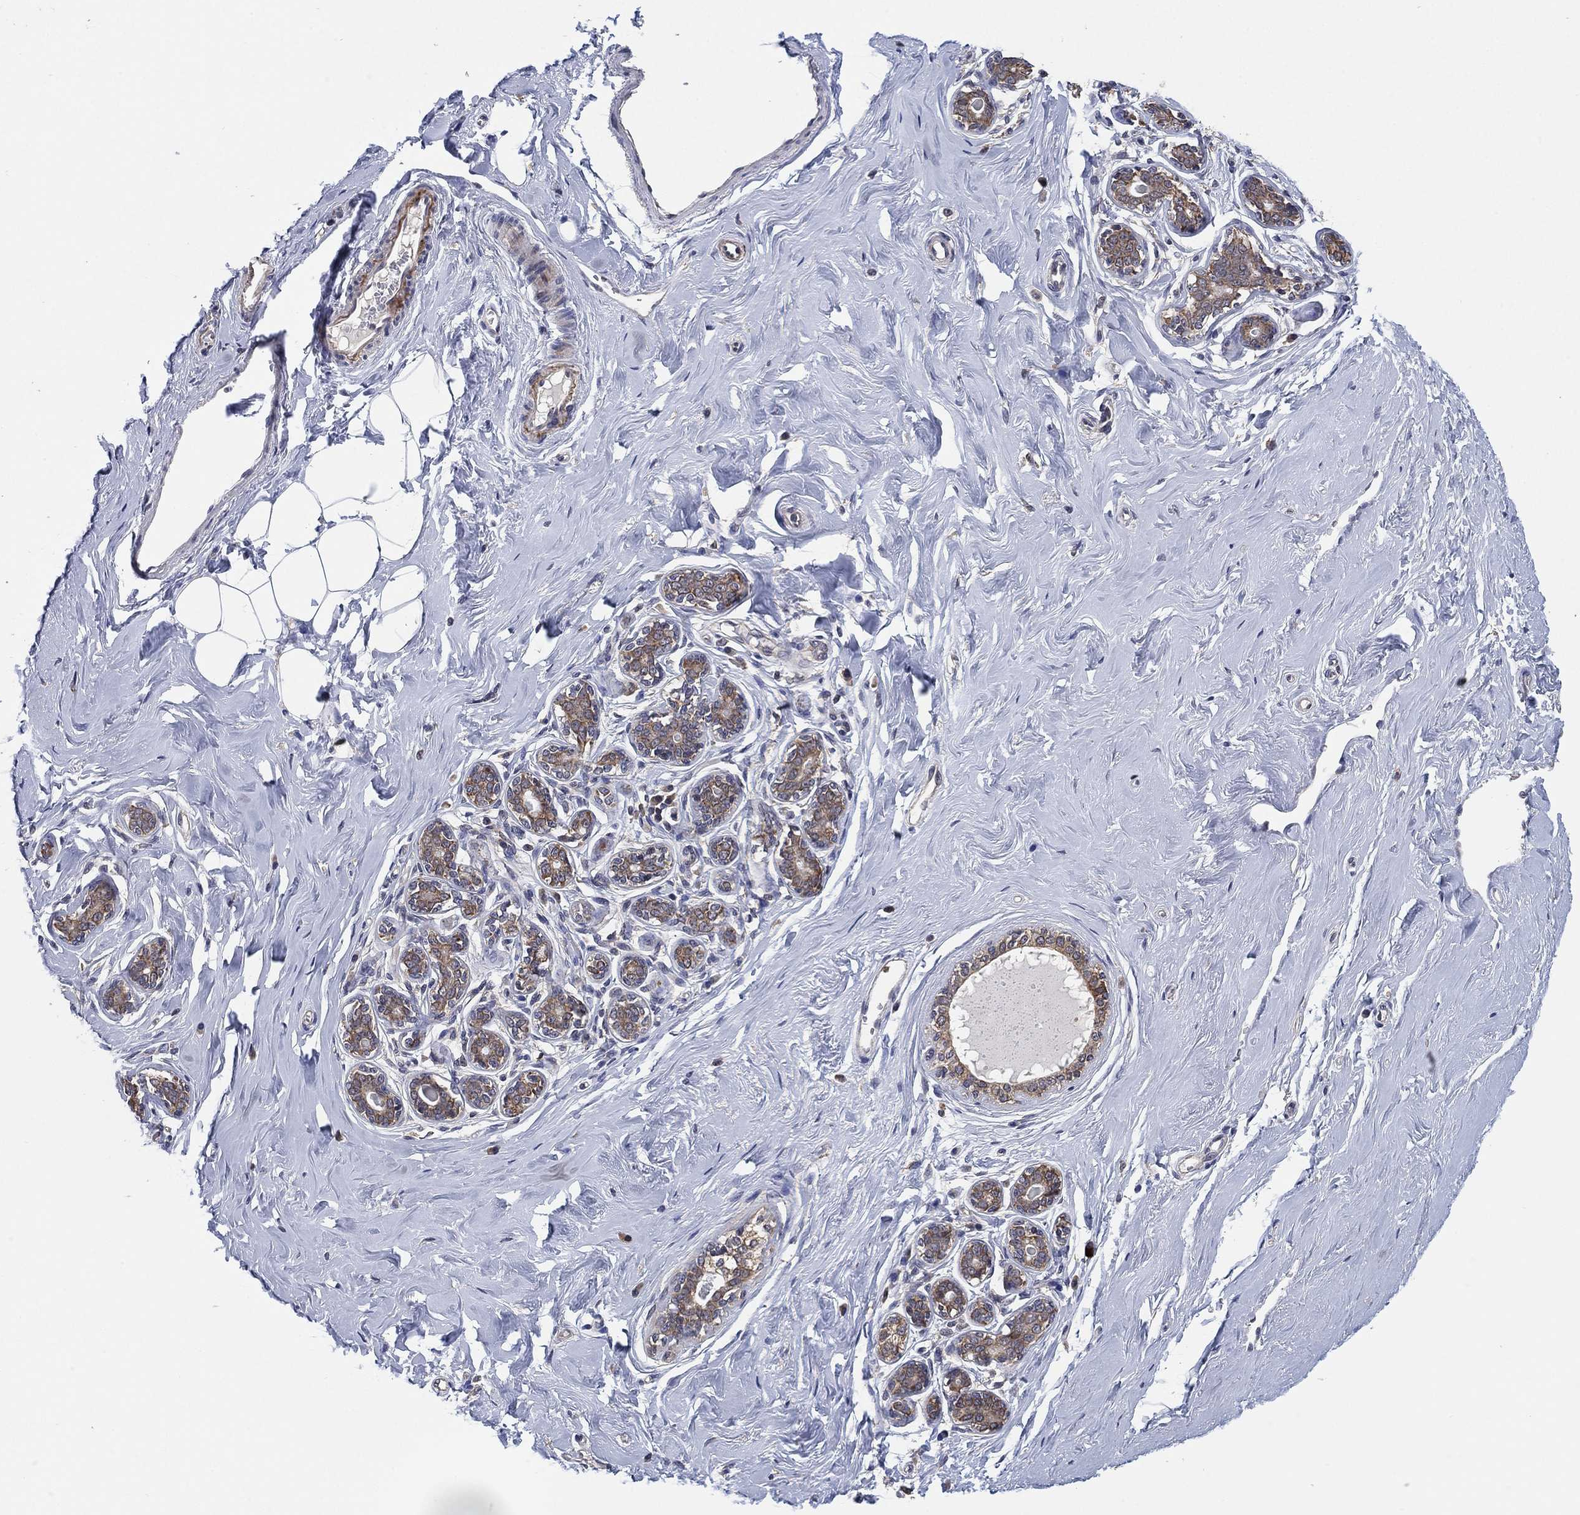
{"staining": {"intensity": "negative", "quantity": "none", "location": "none"}, "tissue": "breast", "cell_type": "Adipocytes", "image_type": "normal", "snomed": [{"axis": "morphology", "description": "Normal tissue, NOS"}, {"axis": "topography", "description": "Skin"}, {"axis": "topography", "description": "Breast"}], "caption": "Image shows no significant protein expression in adipocytes of normal breast.", "gene": "SELENOO", "patient": {"sex": "female", "age": 43}}